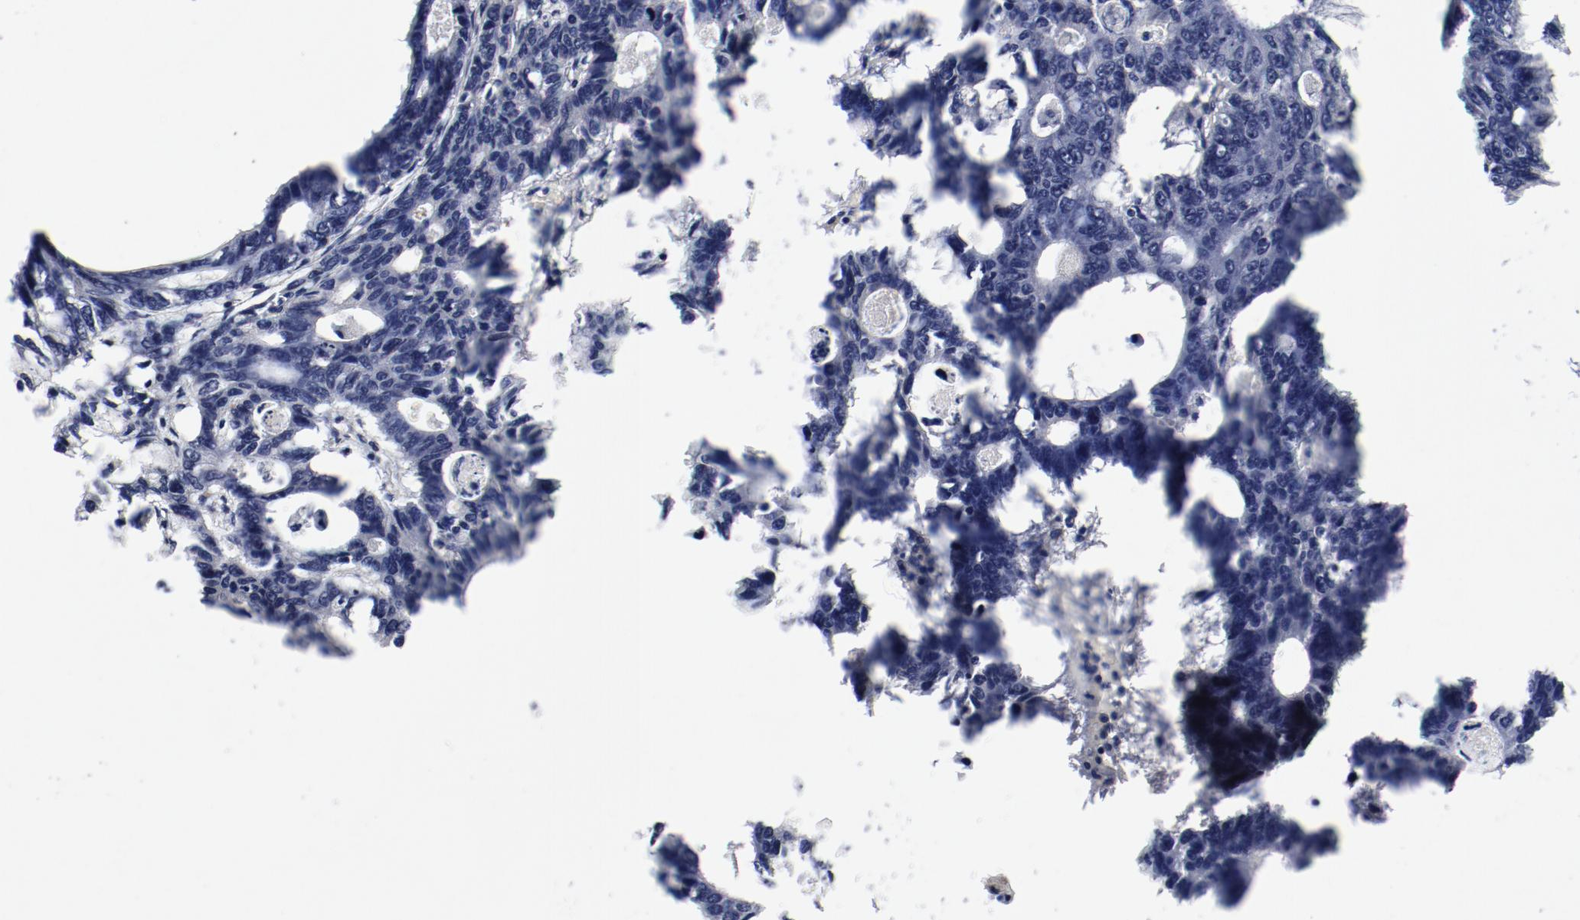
{"staining": {"intensity": "negative", "quantity": "none", "location": "none"}, "tissue": "colorectal cancer", "cell_type": "Tumor cells", "image_type": "cancer", "snomed": [{"axis": "morphology", "description": "Adenocarcinoma, NOS"}, {"axis": "topography", "description": "Colon"}], "caption": "Histopathology image shows no significant protein staining in tumor cells of colorectal cancer.", "gene": "CBL", "patient": {"sex": "female", "age": 55}}